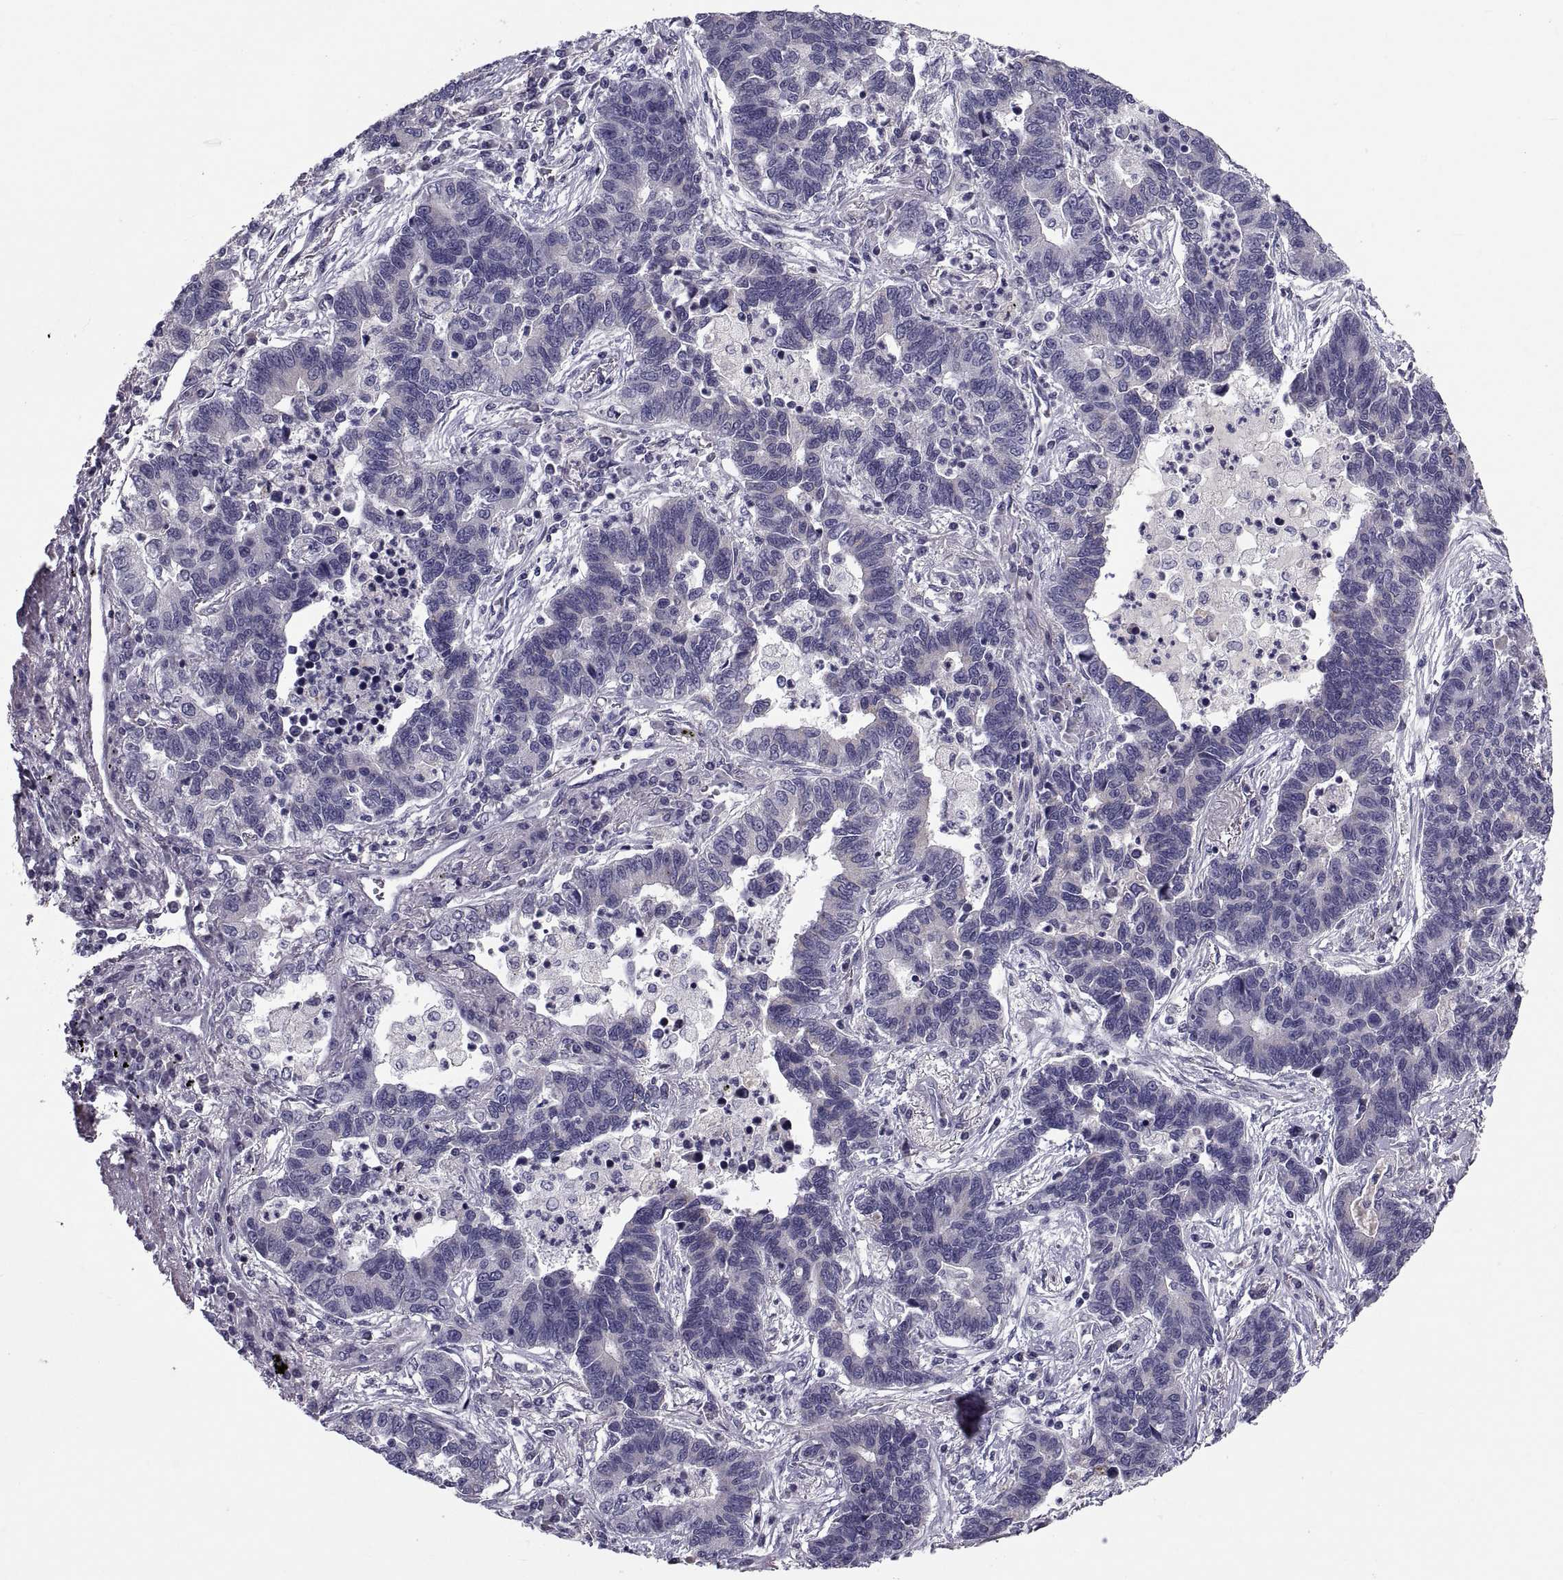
{"staining": {"intensity": "negative", "quantity": "none", "location": "none"}, "tissue": "lung cancer", "cell_type": "Tumor cells", "image_type": "cancer", "snomed": [{"axis": "morphology", "description": "Adenocarcinoma, NOS"}, {"axis": "topography", "description": "Lung"}], "caption": "Immunohistochemistry (IHC) of adenocarcinoma (lung) reveals no expression in tumor cells.", "gene": "PDZRN4", "patient": {"sex": "female", "age": 57}}